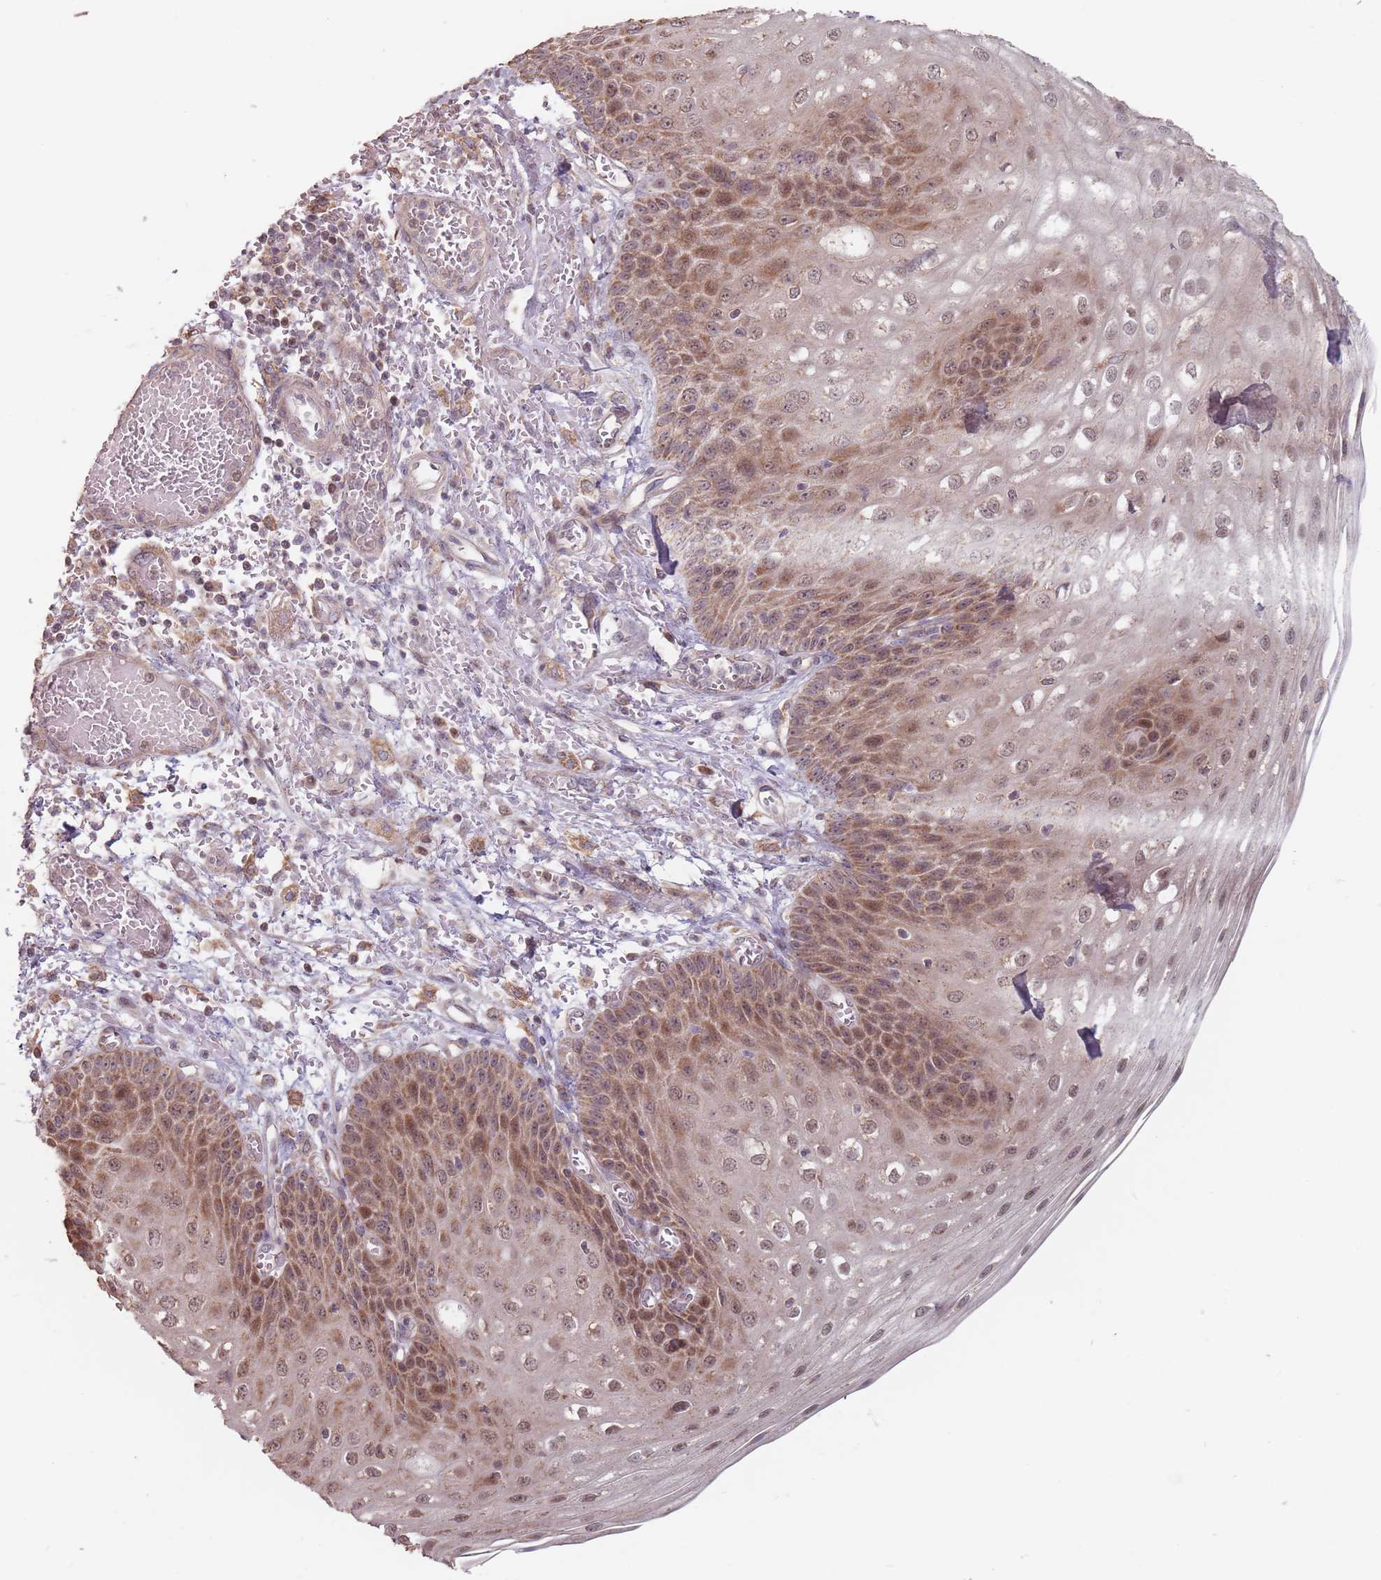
{"staining": {"intensity": "moderate", "quantity": ">75%", "location": "cytoplasmic/membranous"}, "tissue": "esophagus", "cell_type": "Squamous epithelial cells", "image_type": "normal", "snomed": [{"axis": "morphology", "description": "Normal tissue, NOS"}, {"axis": "topography", "description": "Esophagus"}], "caption": "Normal esophagus was stained to show a protein in brown. There is medium levels of moderate cytoplasmic/membranous expression in approximately >75% of squamous epithelial cells.", "gene": "VPS52", "patient": {"sex": "male", "age": 81}}